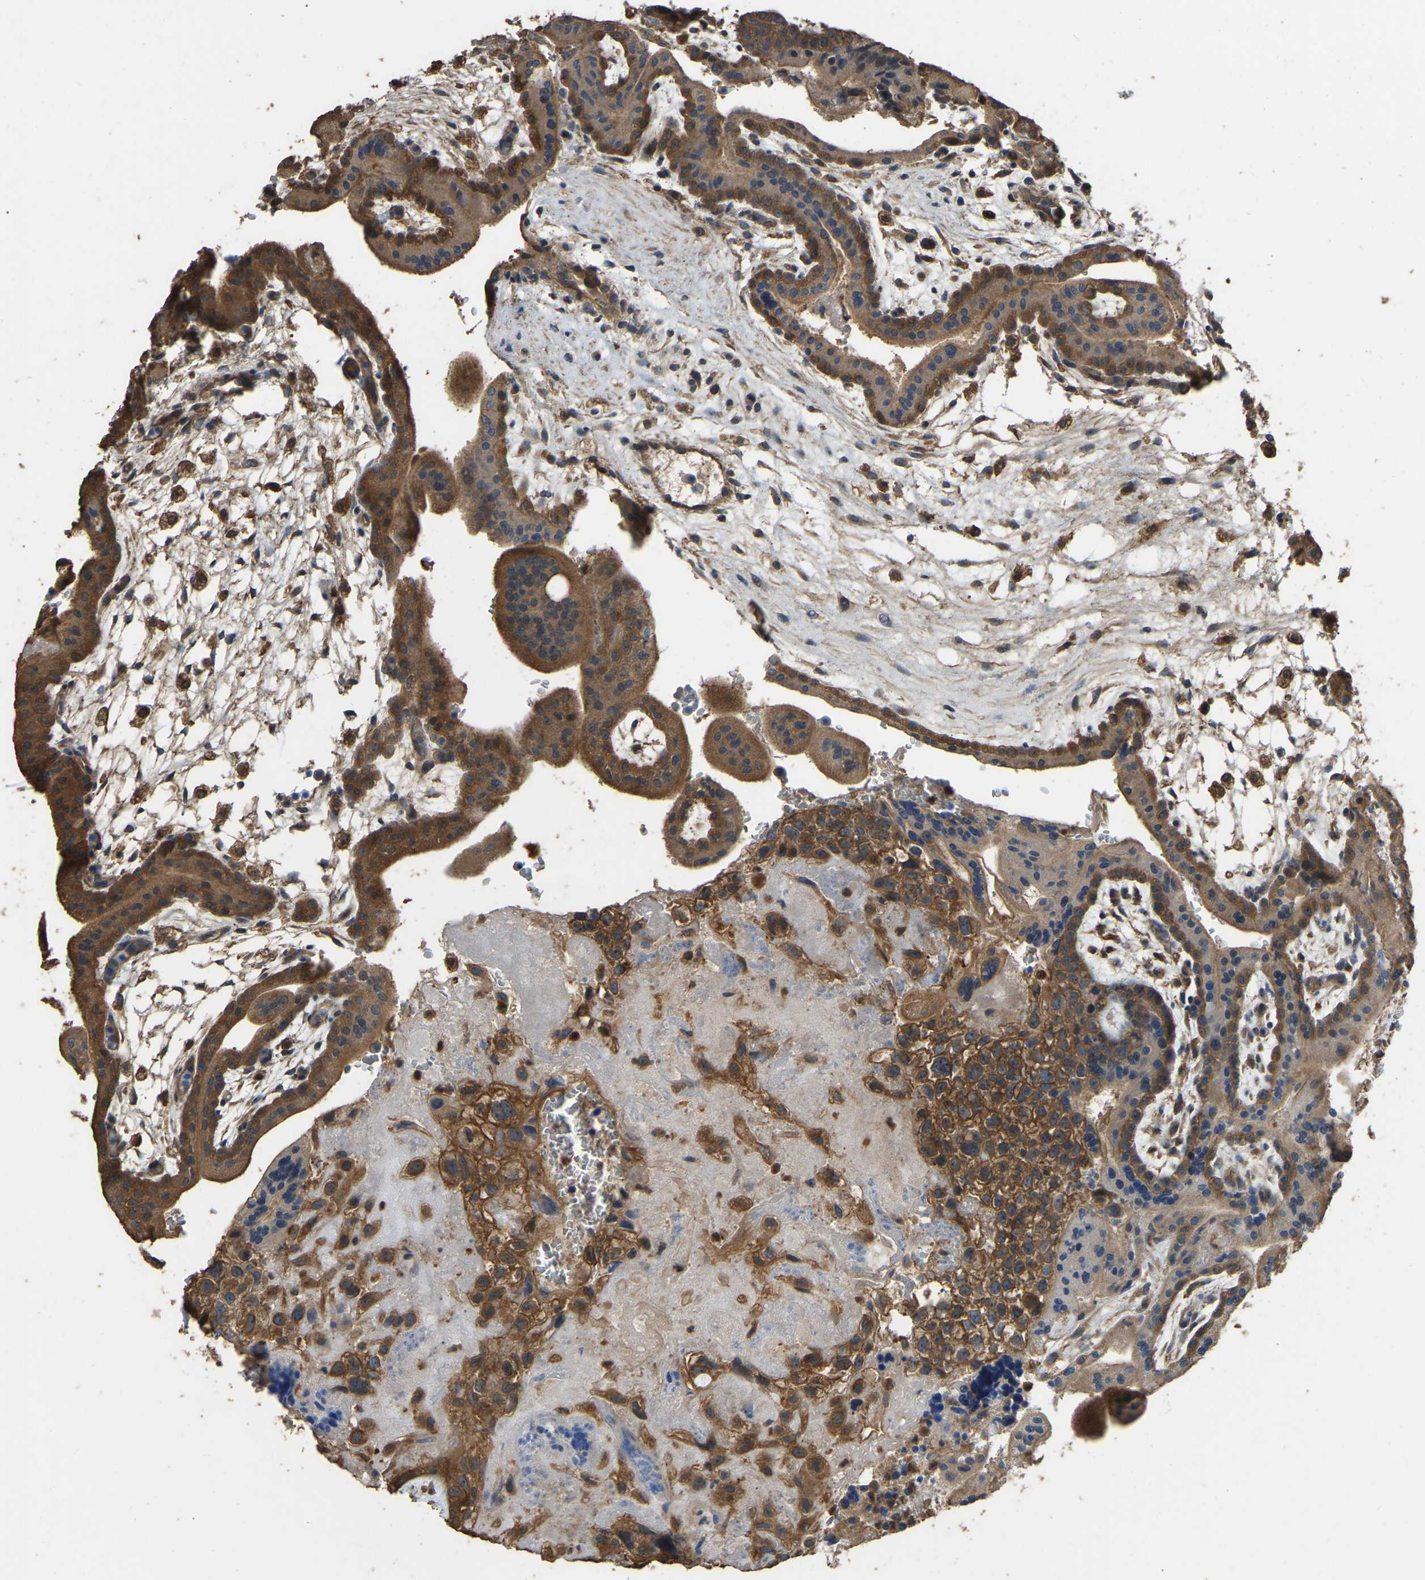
{"staining": {"intensity": "moderate", "quantity": ">75%", "location": "cytoplasmic/membranous"}, "tissue": "placenta", "cell_type": "Decidual cells", "image_type": "normal", "snomed": [{"axis": "morphology", "description": "Normal tissue, NOS"}, {"axis": "topography", "description": "Placenta"}], "caption": "DAB immunohistochemical staining of unremarkable placenta reveals moderate cytoplasmic/membranous protein staining in about >75% of decidual cells.", "gene": "FHIT", "patient": {"sex": "female", "age": 35}}